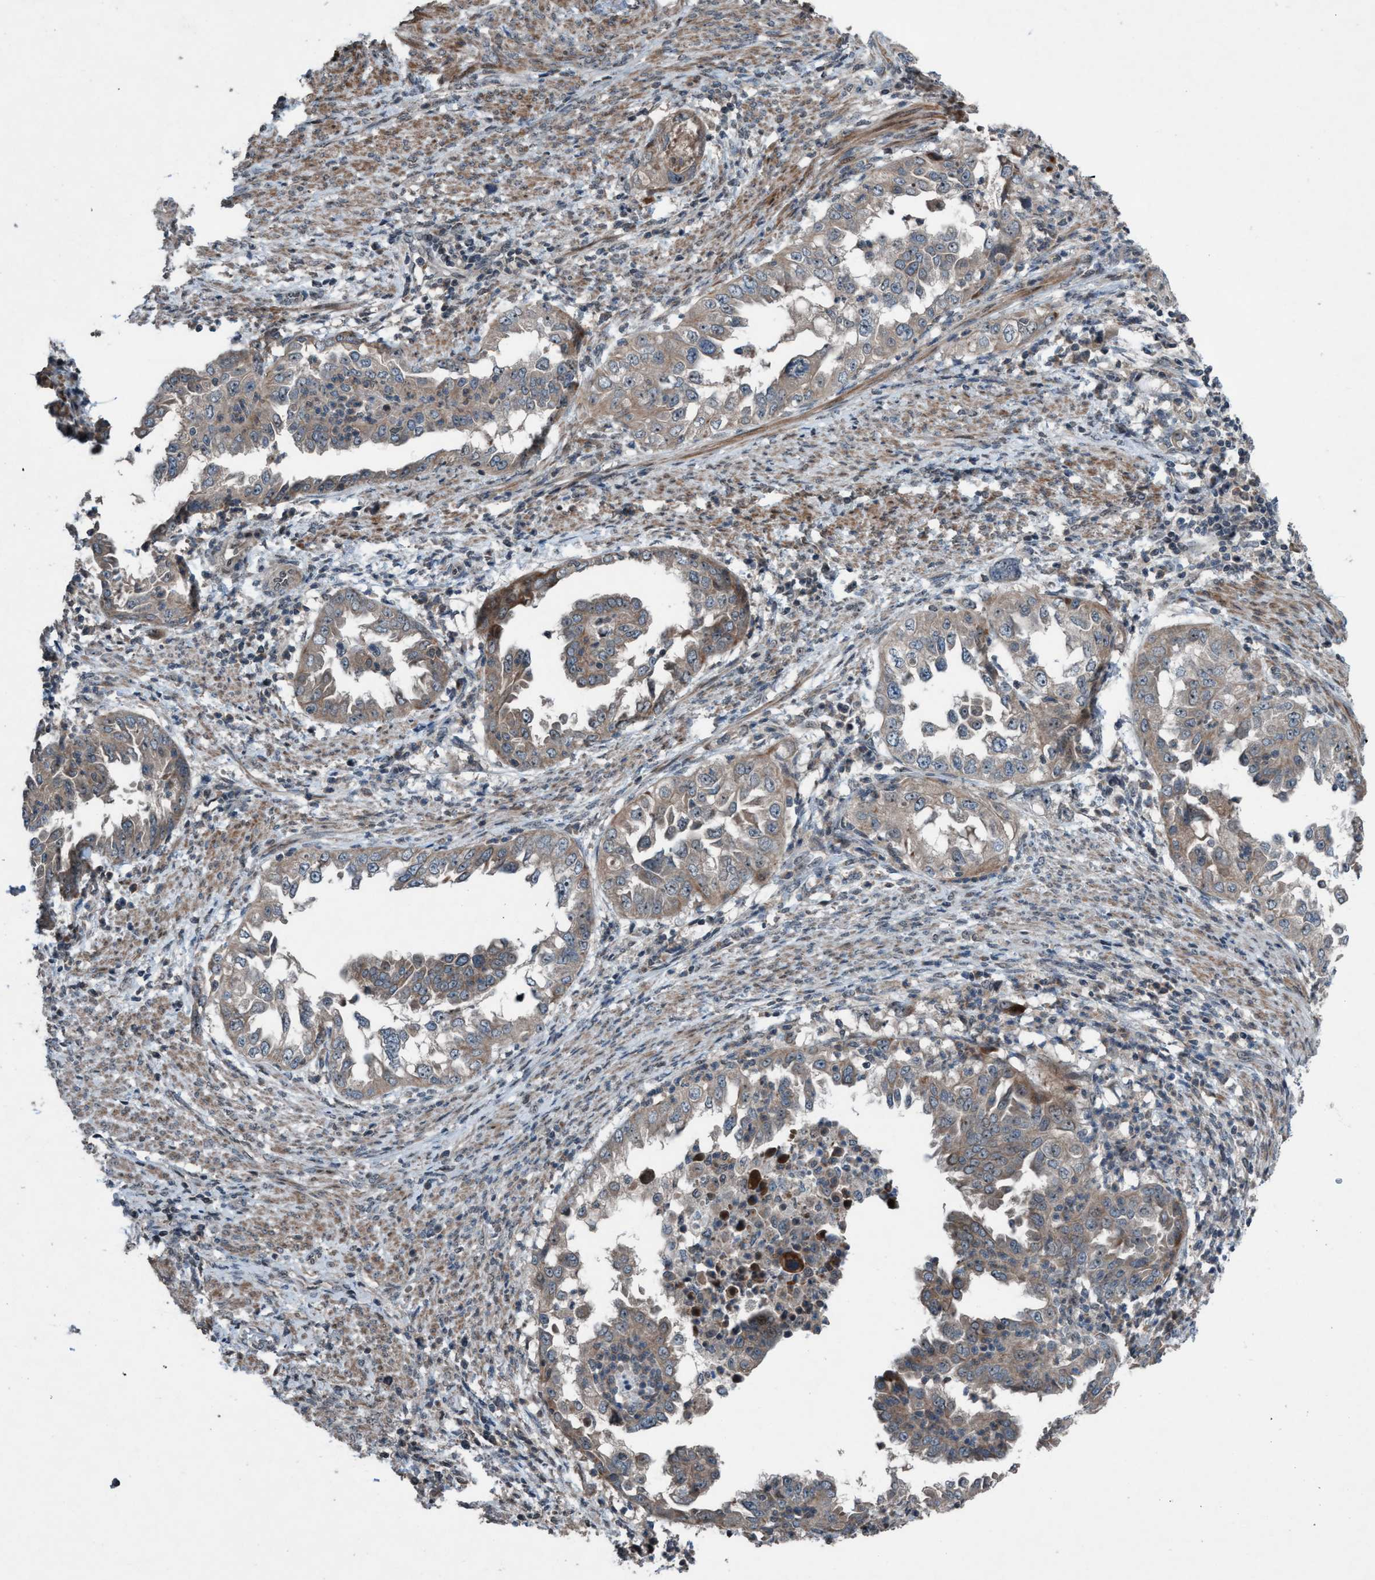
{"staining": {"intensity": "weak", "quantity": ">75%", "location": "cytoplasmic/membranous"}, "tissue": "endometrial cancer", "cell_type": "Tumor cells", "image_type": "cancer", "snomed": [{"axis": "morphology", "description": "Adenocarcinoma, NOS"}, {"axis": "topography", "description": "Endometrium"}], "caption": "The immunohistochemical stain highlights weak cytoplasmic/membranous expression in tumor cells of endometrial cancer tissue. (Stains: DAB in brown, nuclei in blue, Microscopy: brightfield microscopy at high magnification).", "gene": "NISCH", "patient": {"sex": "female", "age": 85}}